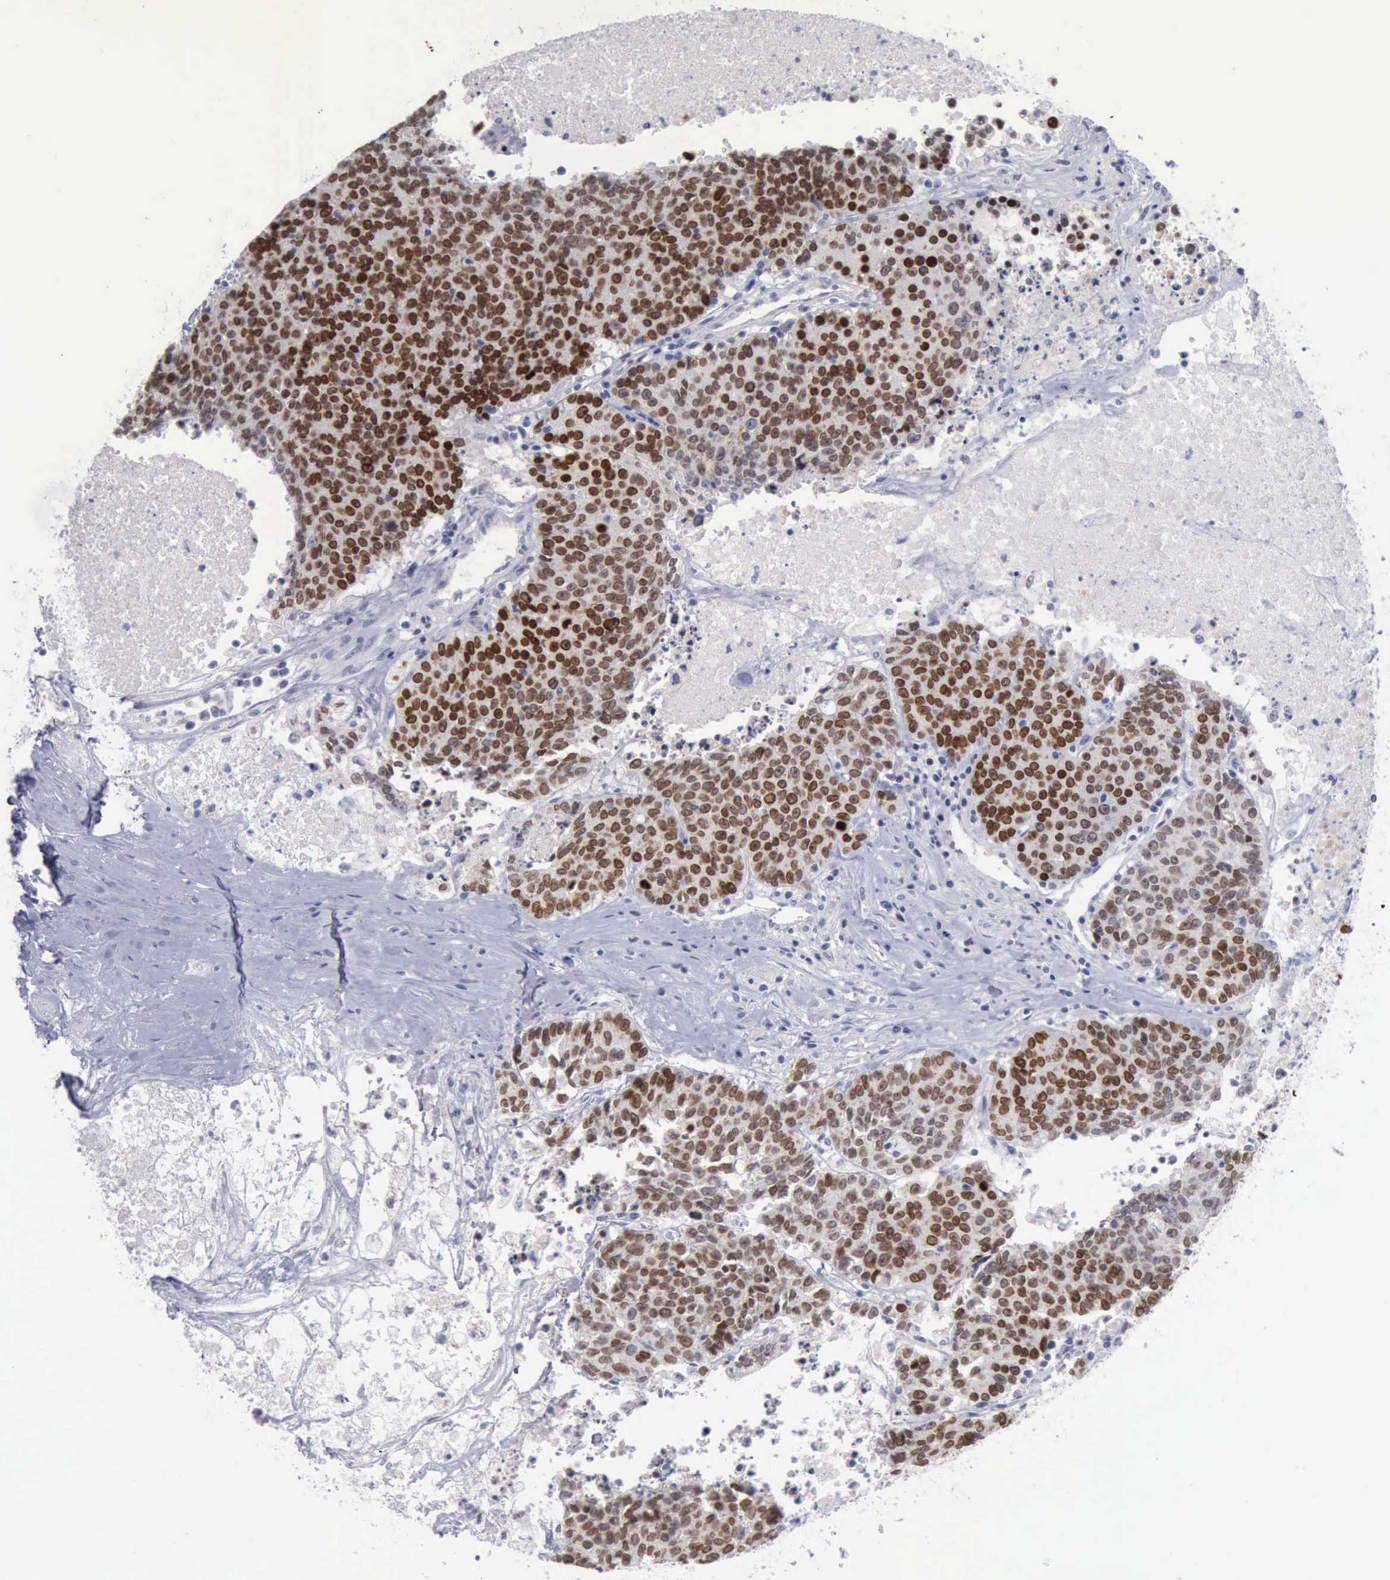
{"staining": {"intensity": "strong", "quantity": ">75%", "location": "nuclear"}, "tissue": "colorectal cancer", "cell_type": "Tumor cells", "image_type": "cancer", "snomed": [{"axis": "morphology", "description": "Adenocarcinoma, NOS"}, {"axis": "topography", "description": "Colon"}], "caption": "Colorectal adenocarcinoma tissue demonstrates strong nuclear expression in about >75% of tumor cells, visualized by immunohistochemistry.", "gene": "SATB2", "patient": {"sex": "female", "age": 53}}